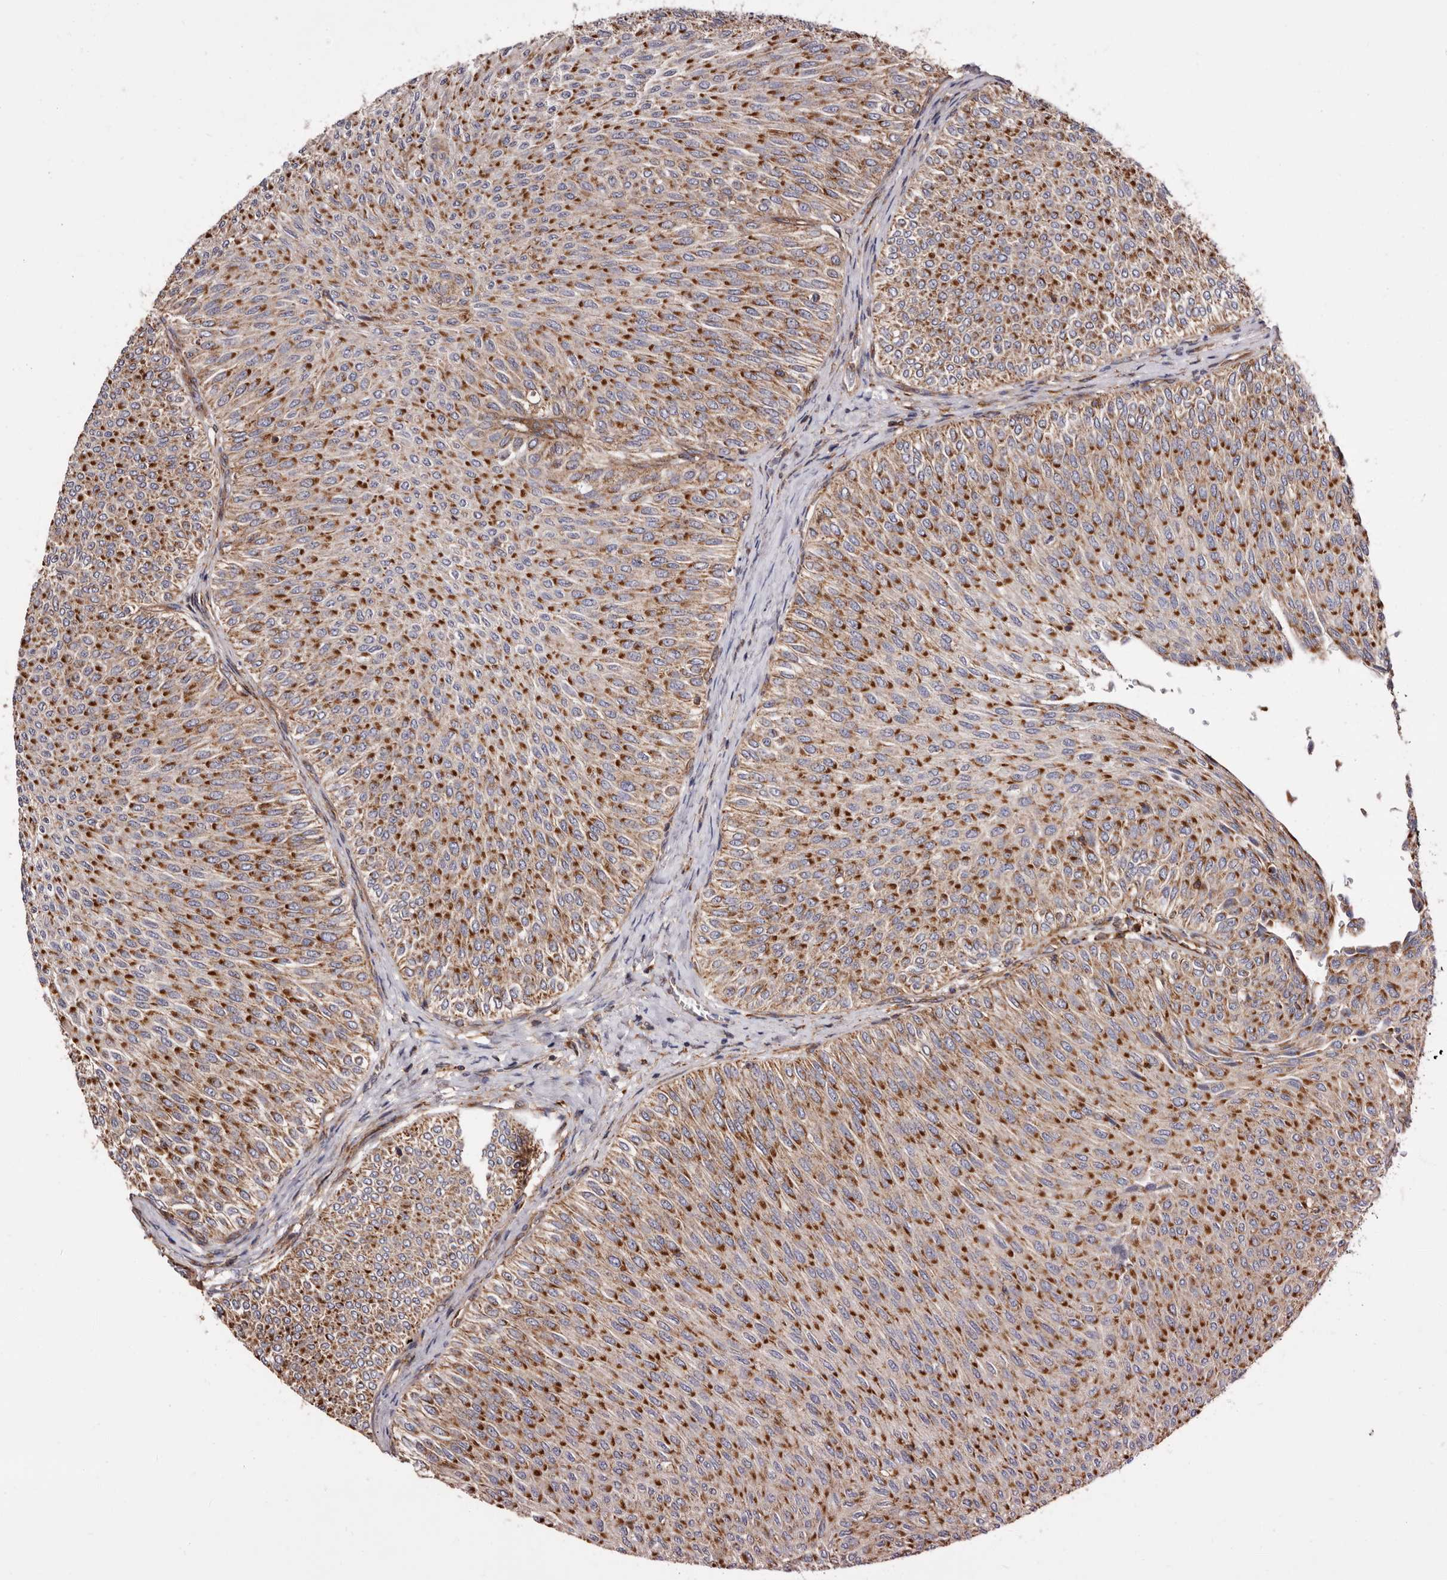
{"staining": {"intensity": "strong", "quantity": ">75%", "location": "cytoplasmic/membranous"}, "tissue": "urothelial cancer", "cell_type": "Tumor cells", "image_type": "cancer", "snomed": [{"axis": "morphology", "description": "Urothelial carcinoma, Low grade"}, {"axis": "topography", "description": "Urinary bladder"}], "caption": "Urothelial cancer tissue displays strong cytoplasmic/membranous expression in approximately >75% of tumor cells, visualized by immunohistochemistry. The staining was performed using DAB (3,3'-diaminobenzidine), with brown indicating positive protein expression. Nuclei are stained blue with hematoxylin.", "gene": "COQ8B", "patient": {"sex": "male", "age": 78}}